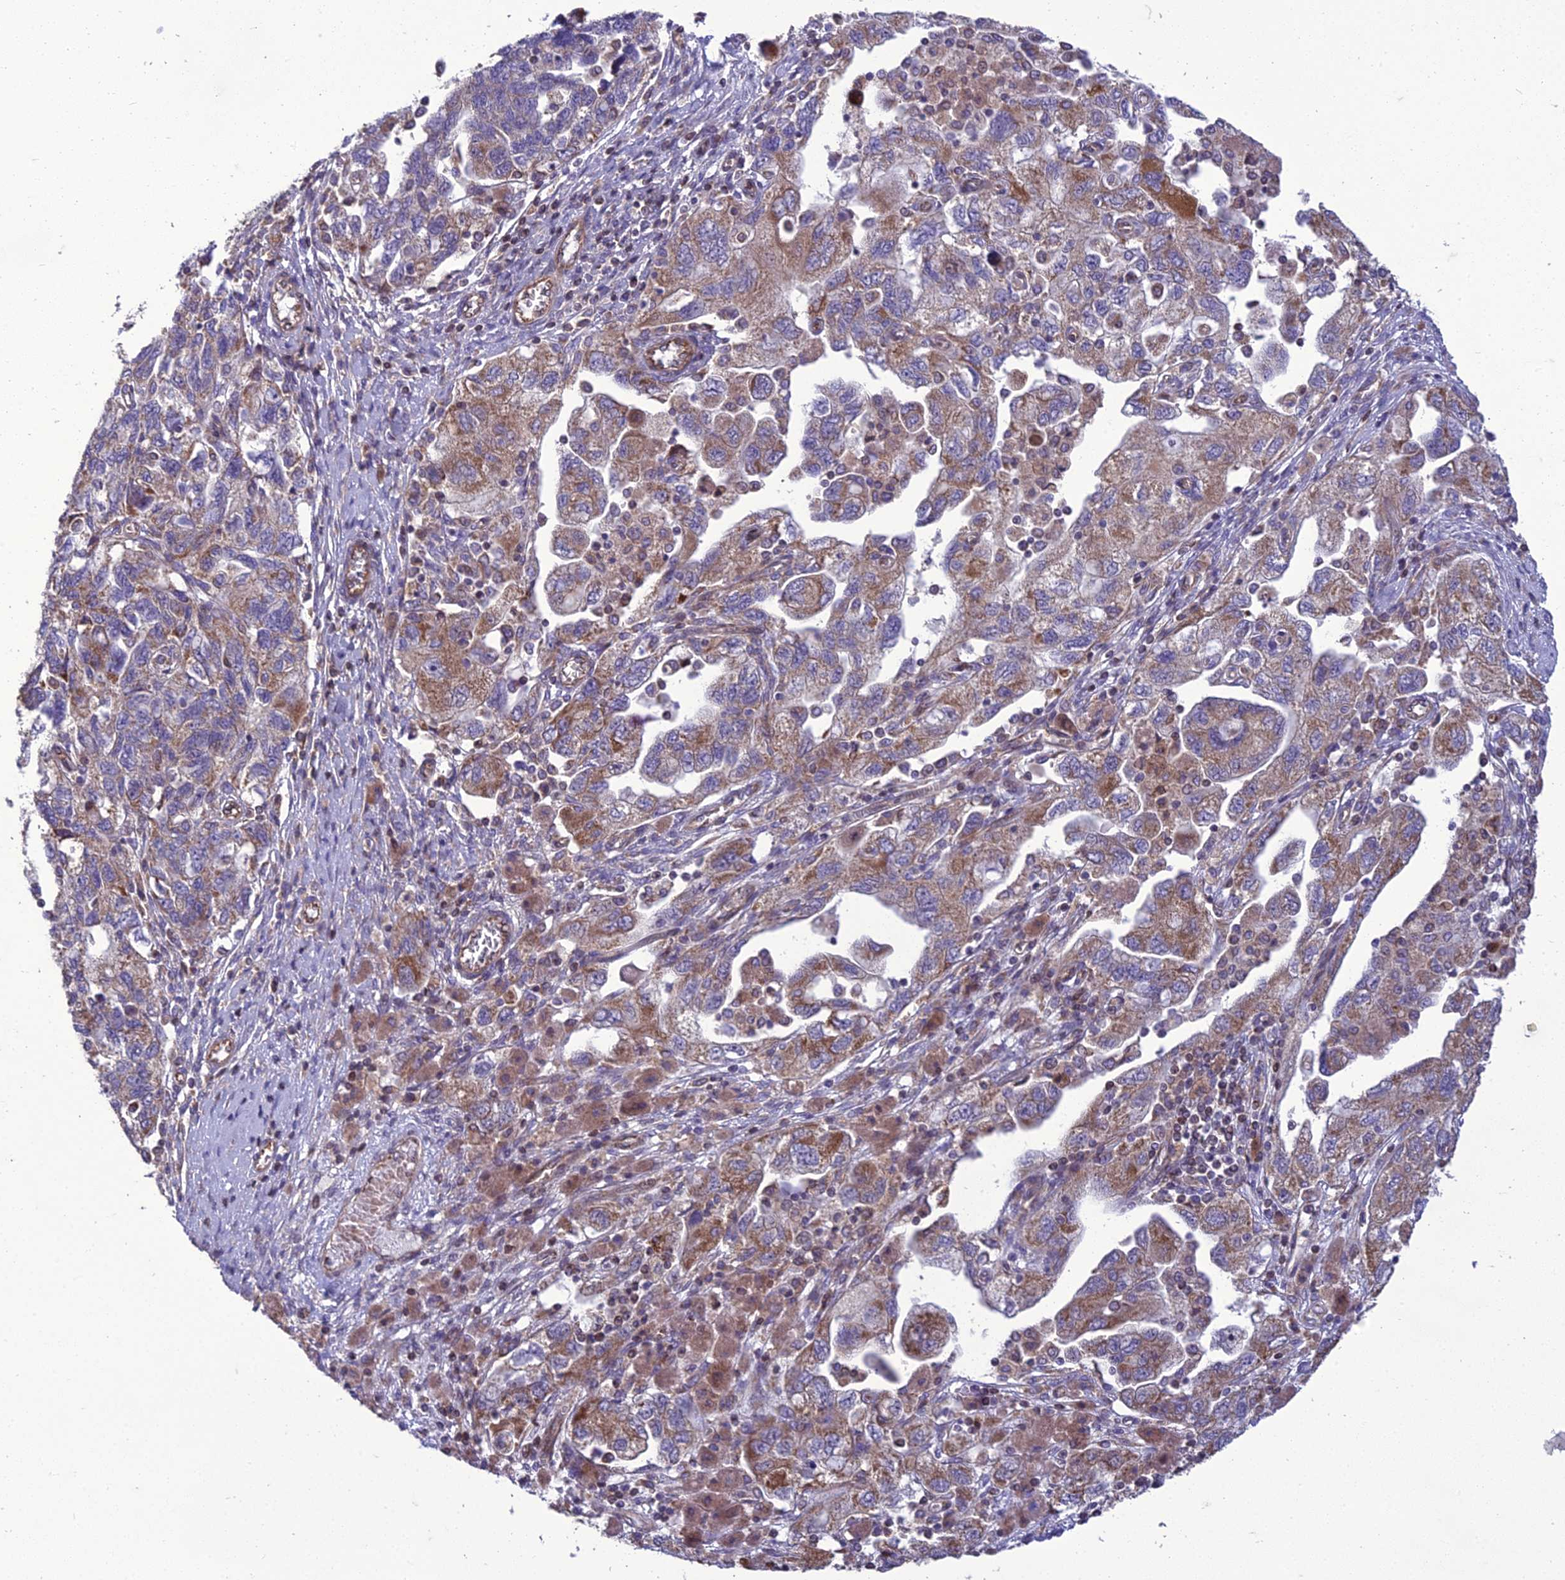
{"staining": {"intensity": "moderate", "quantity": ">75%", "location": "cytoplasmic/membranous"}, "tissue": "ovarian cancer", "cell_type": "Tumor cells", "image_type": "cancer", "snomed": [{"axis": "morphology", "description": "Carcinoma, NOS"}, {"axis": "morphology", "description": "Cystadenocarcinoma, serous, NOS"}, {"axis": "topography", "description": "Ovary"}], "caption": "Protein staining of ovarian serous cystadenocarcinoma tissue exhibits moderate cytoplasmic/membranous positivity in about >75% of tumor cells.", "gene": "GIMAP1", "patient": {"sex": "female", "age": 69}}